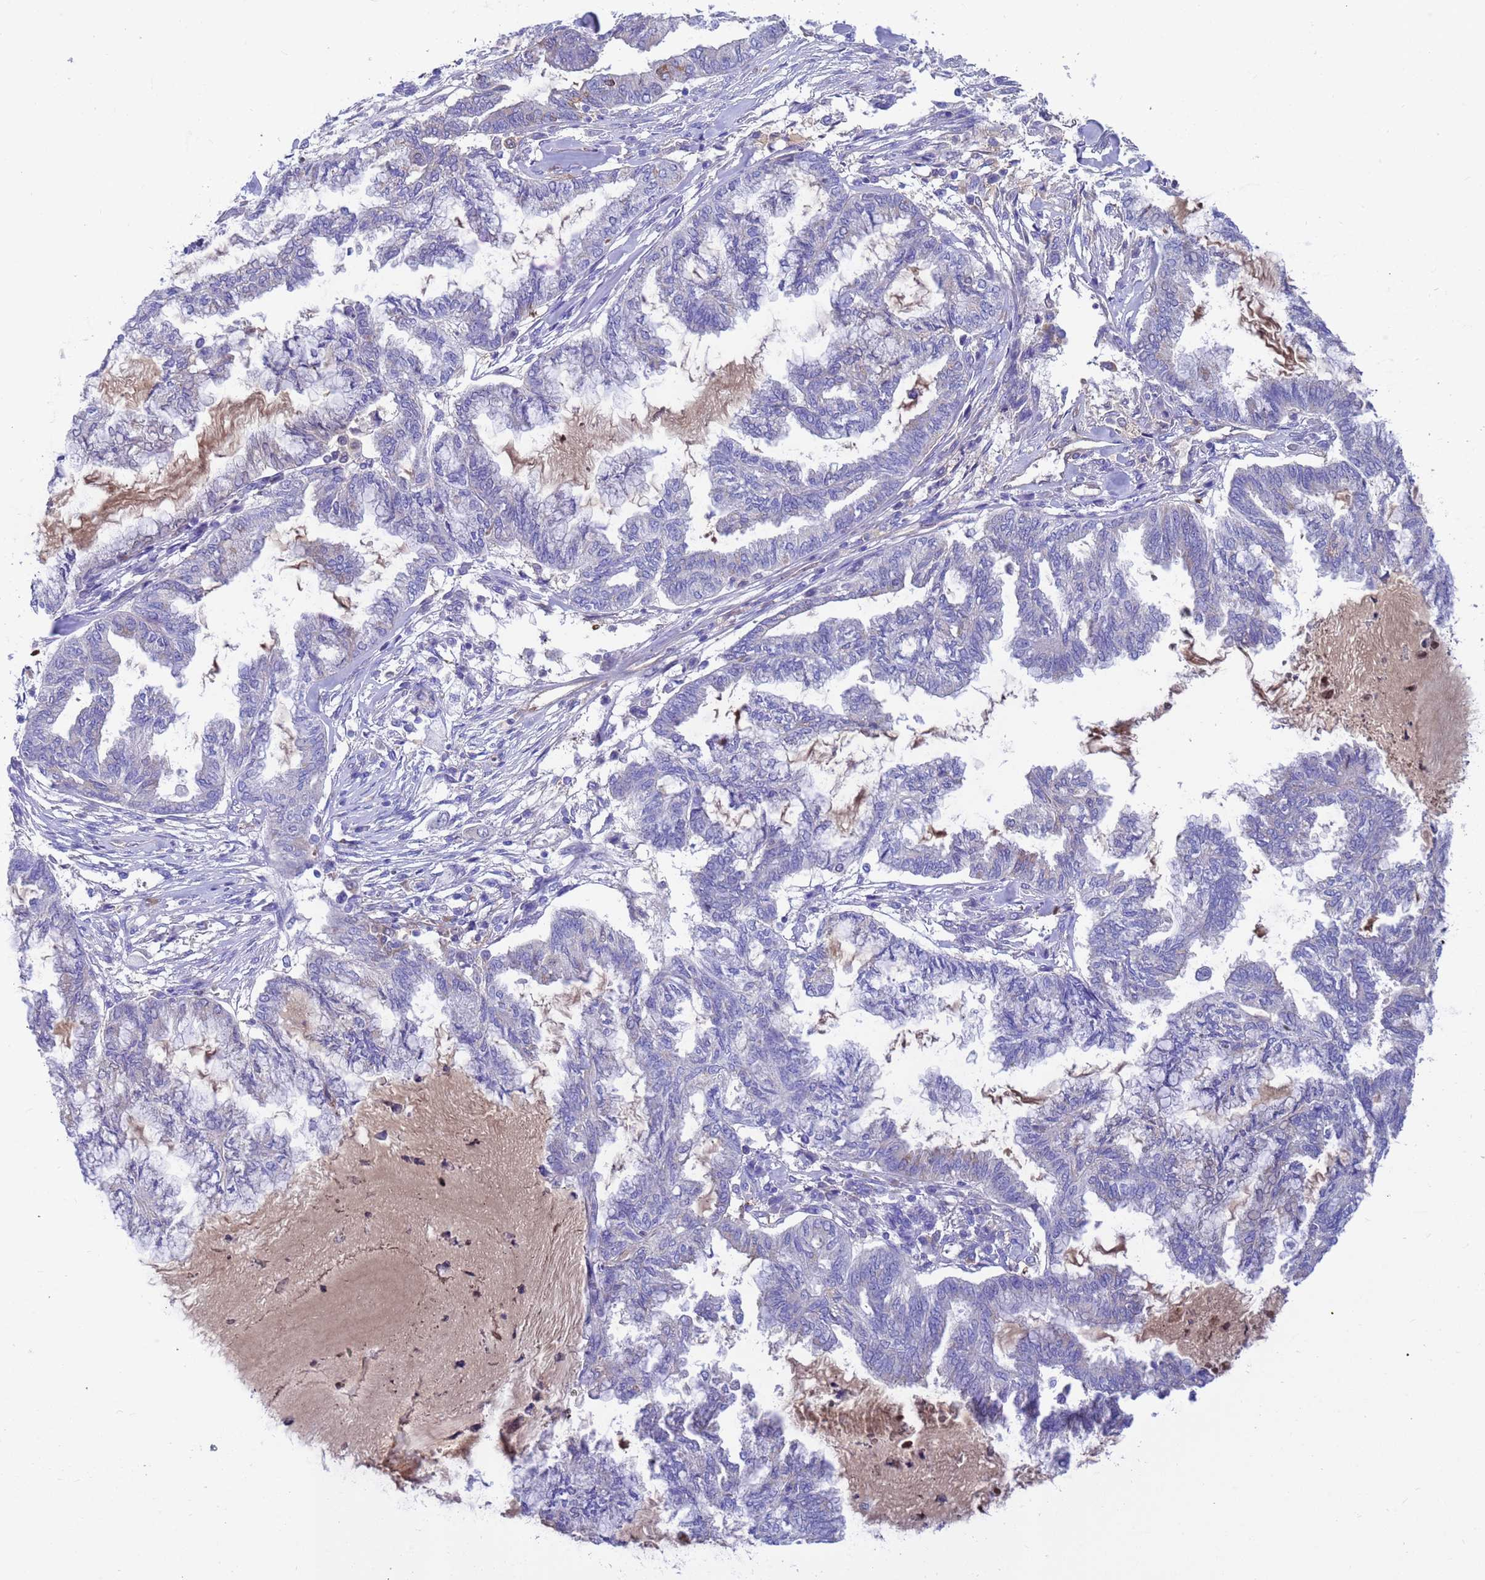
{"staining": {"intensity": "negative", "quantity": "none", "location": "none"}, "tissue": "endometrial cancer", "cell_type": "Tumor cells", "image_type": "cancer", "snomed": [{"axis": "morphology", "description": "Adenocarcinoma, NOS"}, {"axis": "topography", "description": "Endometrium"}], "caption": "Photomicrograph shows no significant protein positivity in tumor cells of endometrial adenocarcinoma.", "gene": "FOXRED1", "patient": {"sex": "female", "age": 86}}